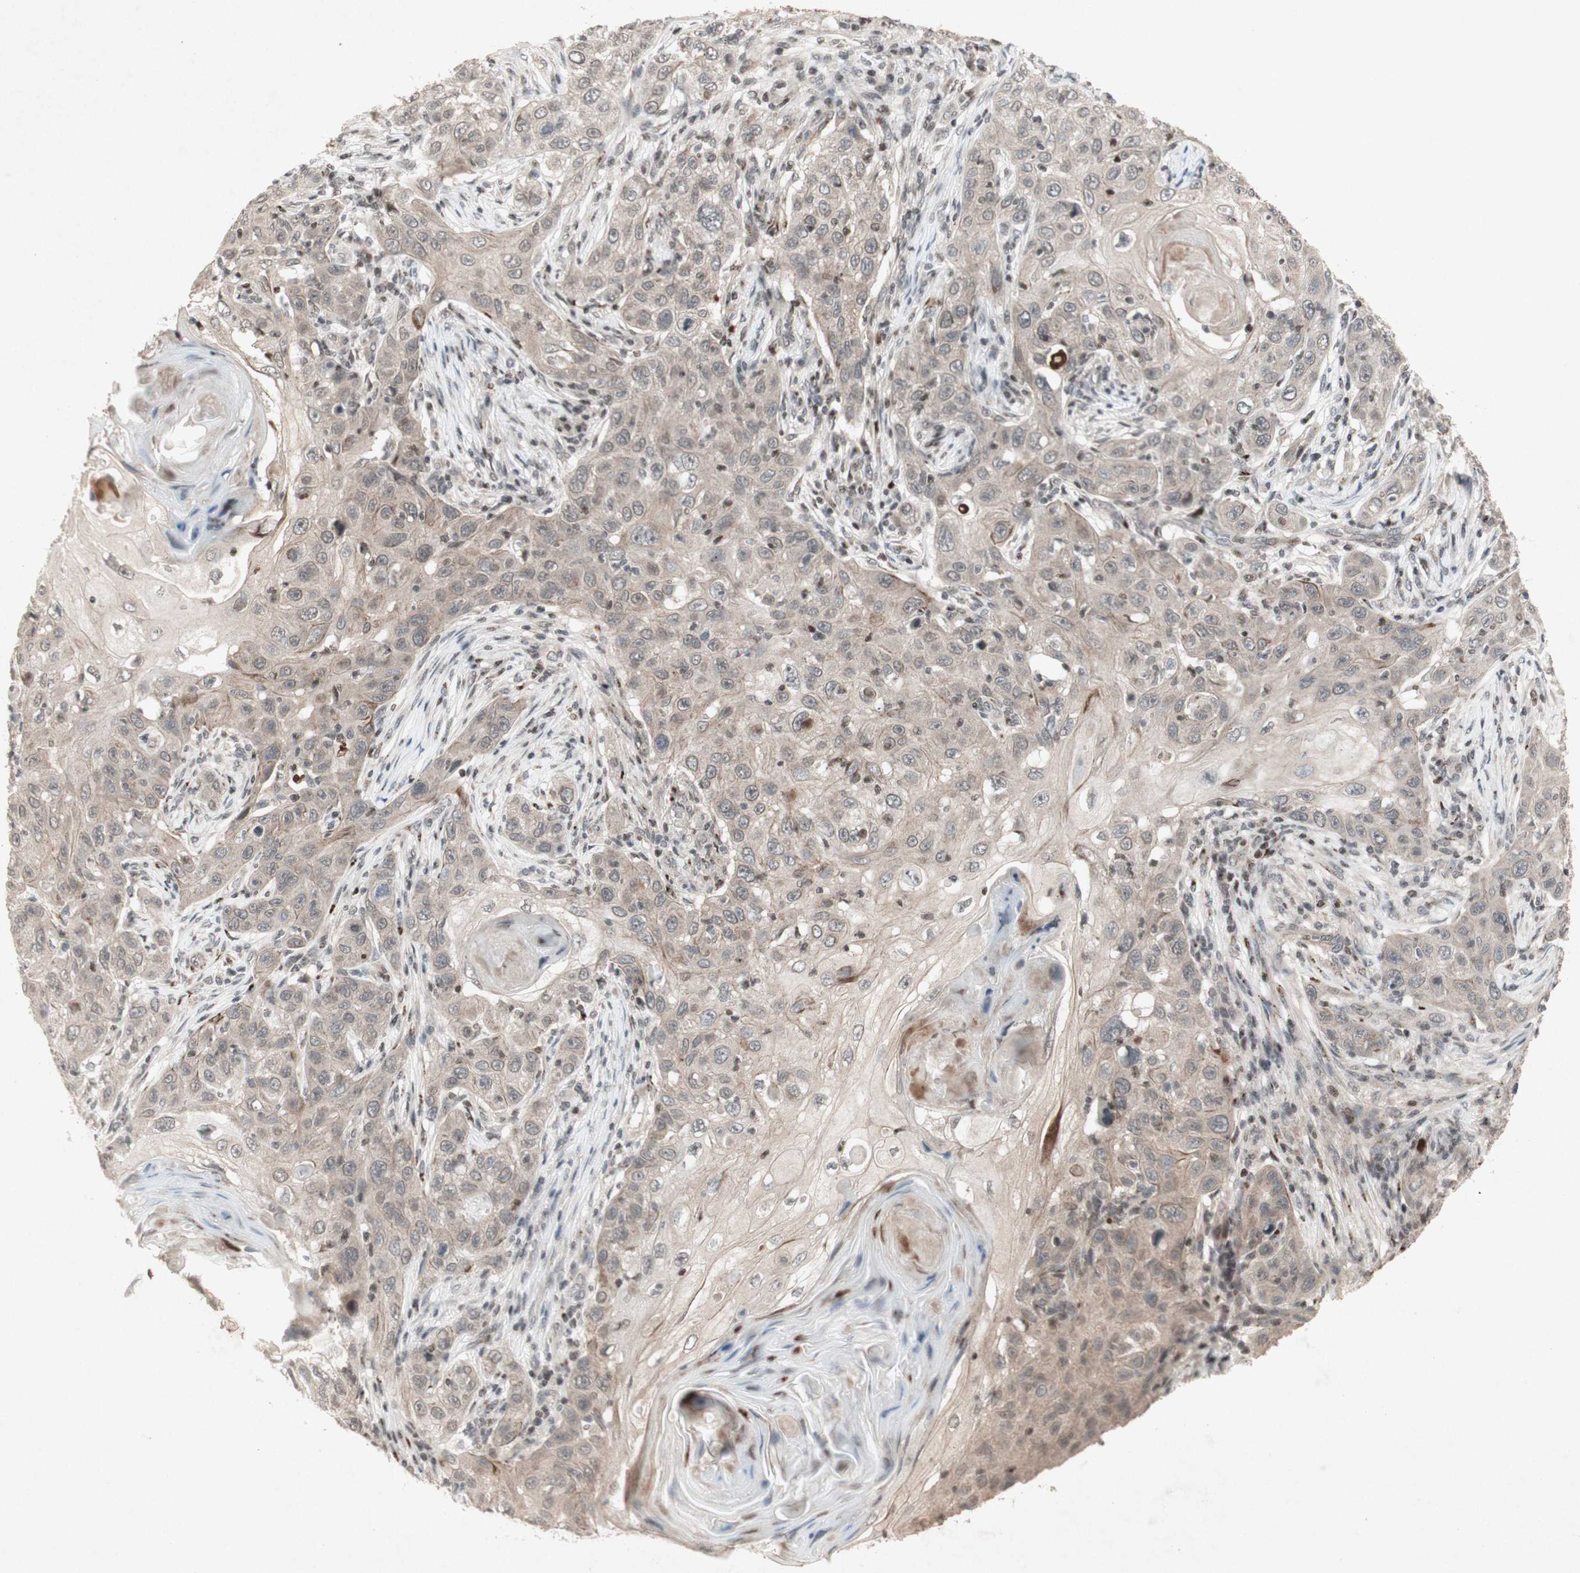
{"staining": {"intensity": "weak", "quantity": ">75%", "location": "cytoplasmic/membranous"}, "tissue": "skin cancer", "cell_type": "Tumor cells", "image_type": "cancer", "snomed": [{"axis": "morphology", "description": "Squamous cell carcinoma, NOS"}, {"axis": "topography", "description": "Skin"}], "caption": "Protein staining of skin squamous cell carcinoma tissue exhibits weak cytoplasmic/membranous staining in about >75% of tumor cells.", "gene": "PLXNA1", "patient": {"sex": "female", "age": 88}}